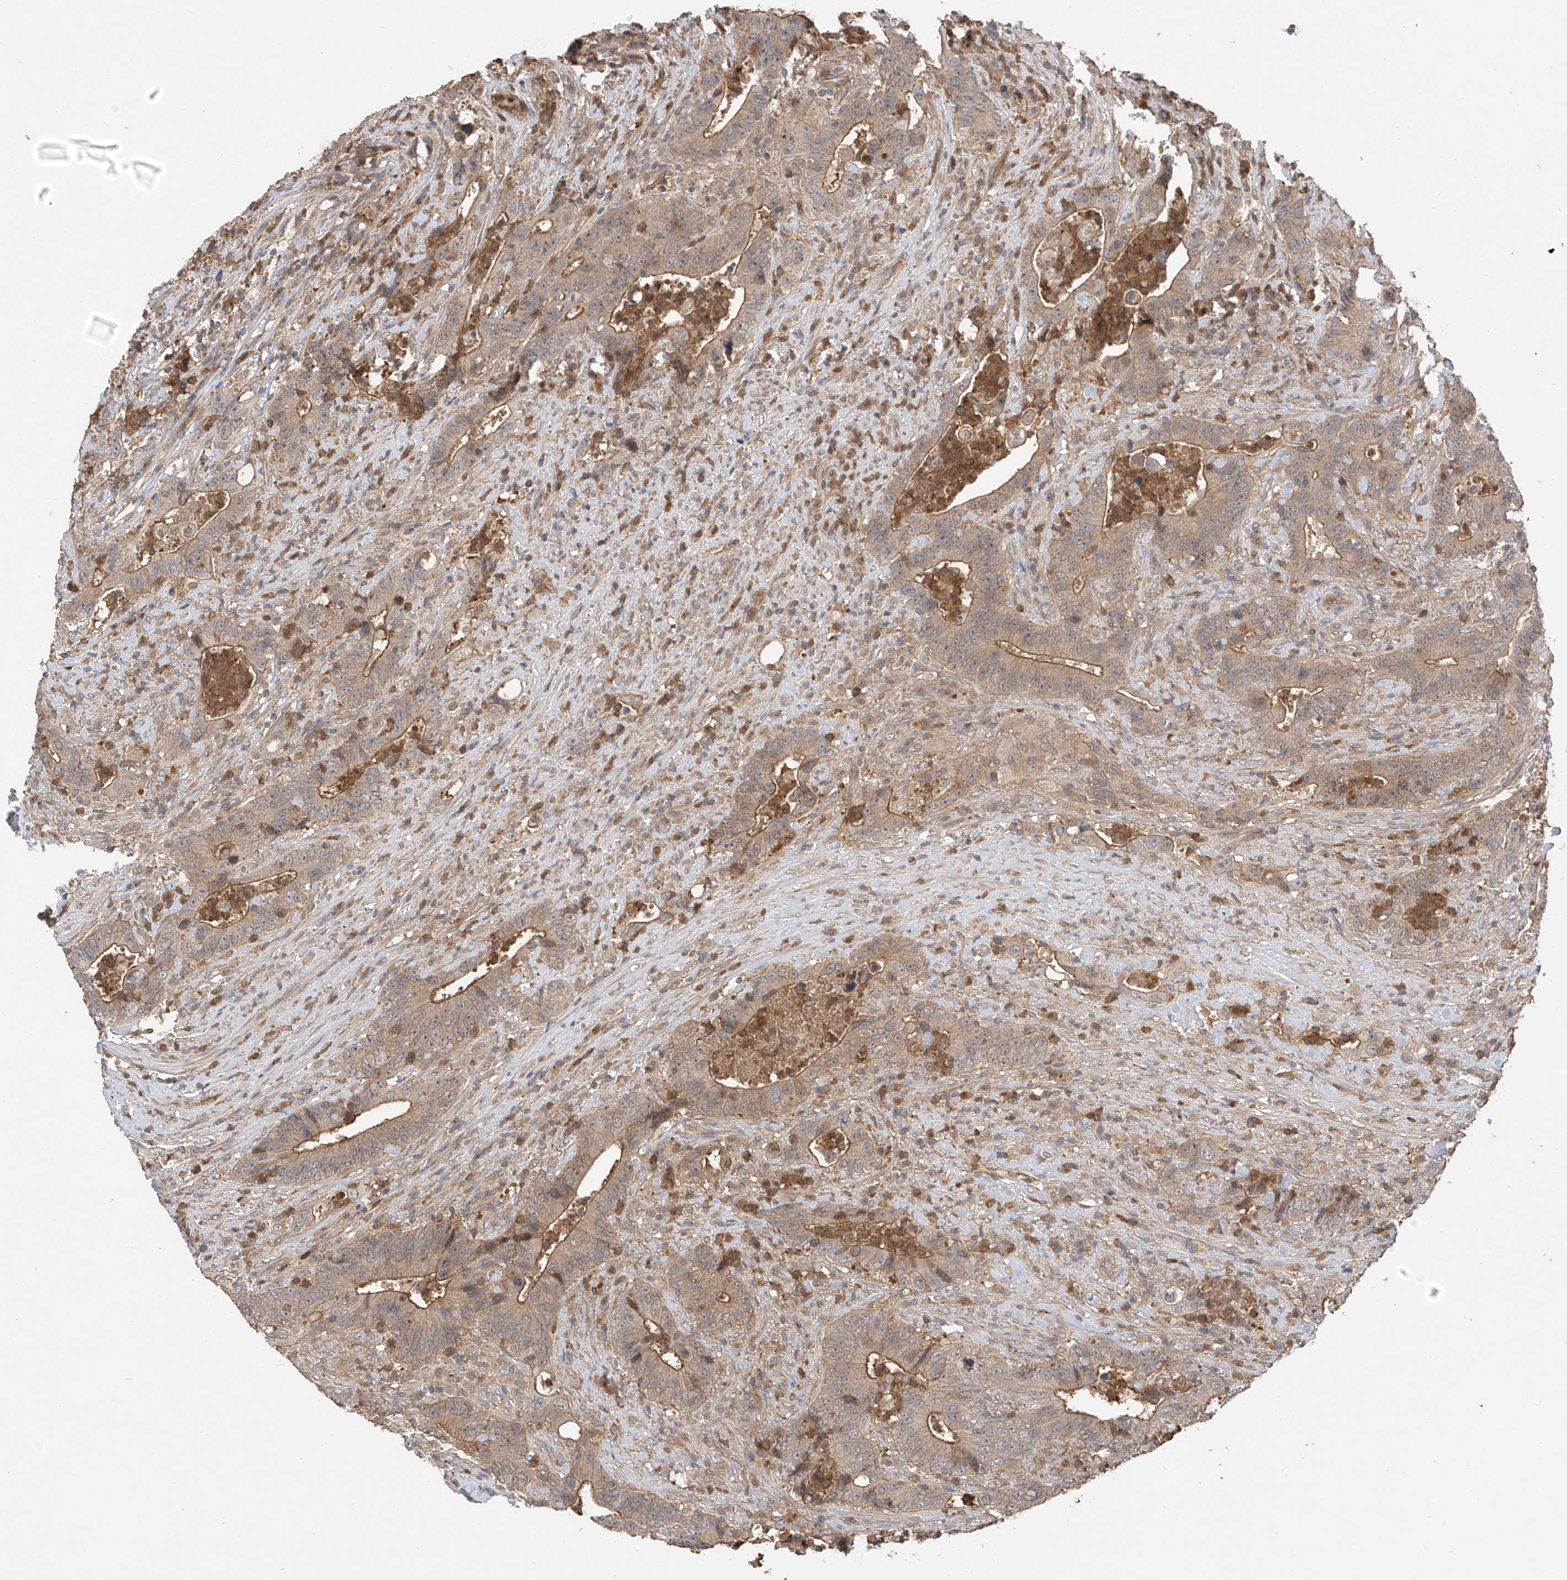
{"staining": {"intensity": "moderate", "quantity": "25%-75%", "location": "cytoplasmic/membranous"}, "tissue": "colorectal cancer", "cell_type": "Tumor cells", "image_type": "cancer", "snomed": [{"axis": "morphology", "description": "Adenocarcinoma, NOS"}, {"axis": "topography", "description": "Colon"}], "caption": "An immunohistochemistry photomicrograph of tumor tissue is shown. Protein staining in brown highlights moderate cytoplasmic/membranous positivity in colorectal cancer (adenocarcinoma) within tumor cells.", "gene": "CACNA2D4", "patient": {"sex": "female", "age": 75}}